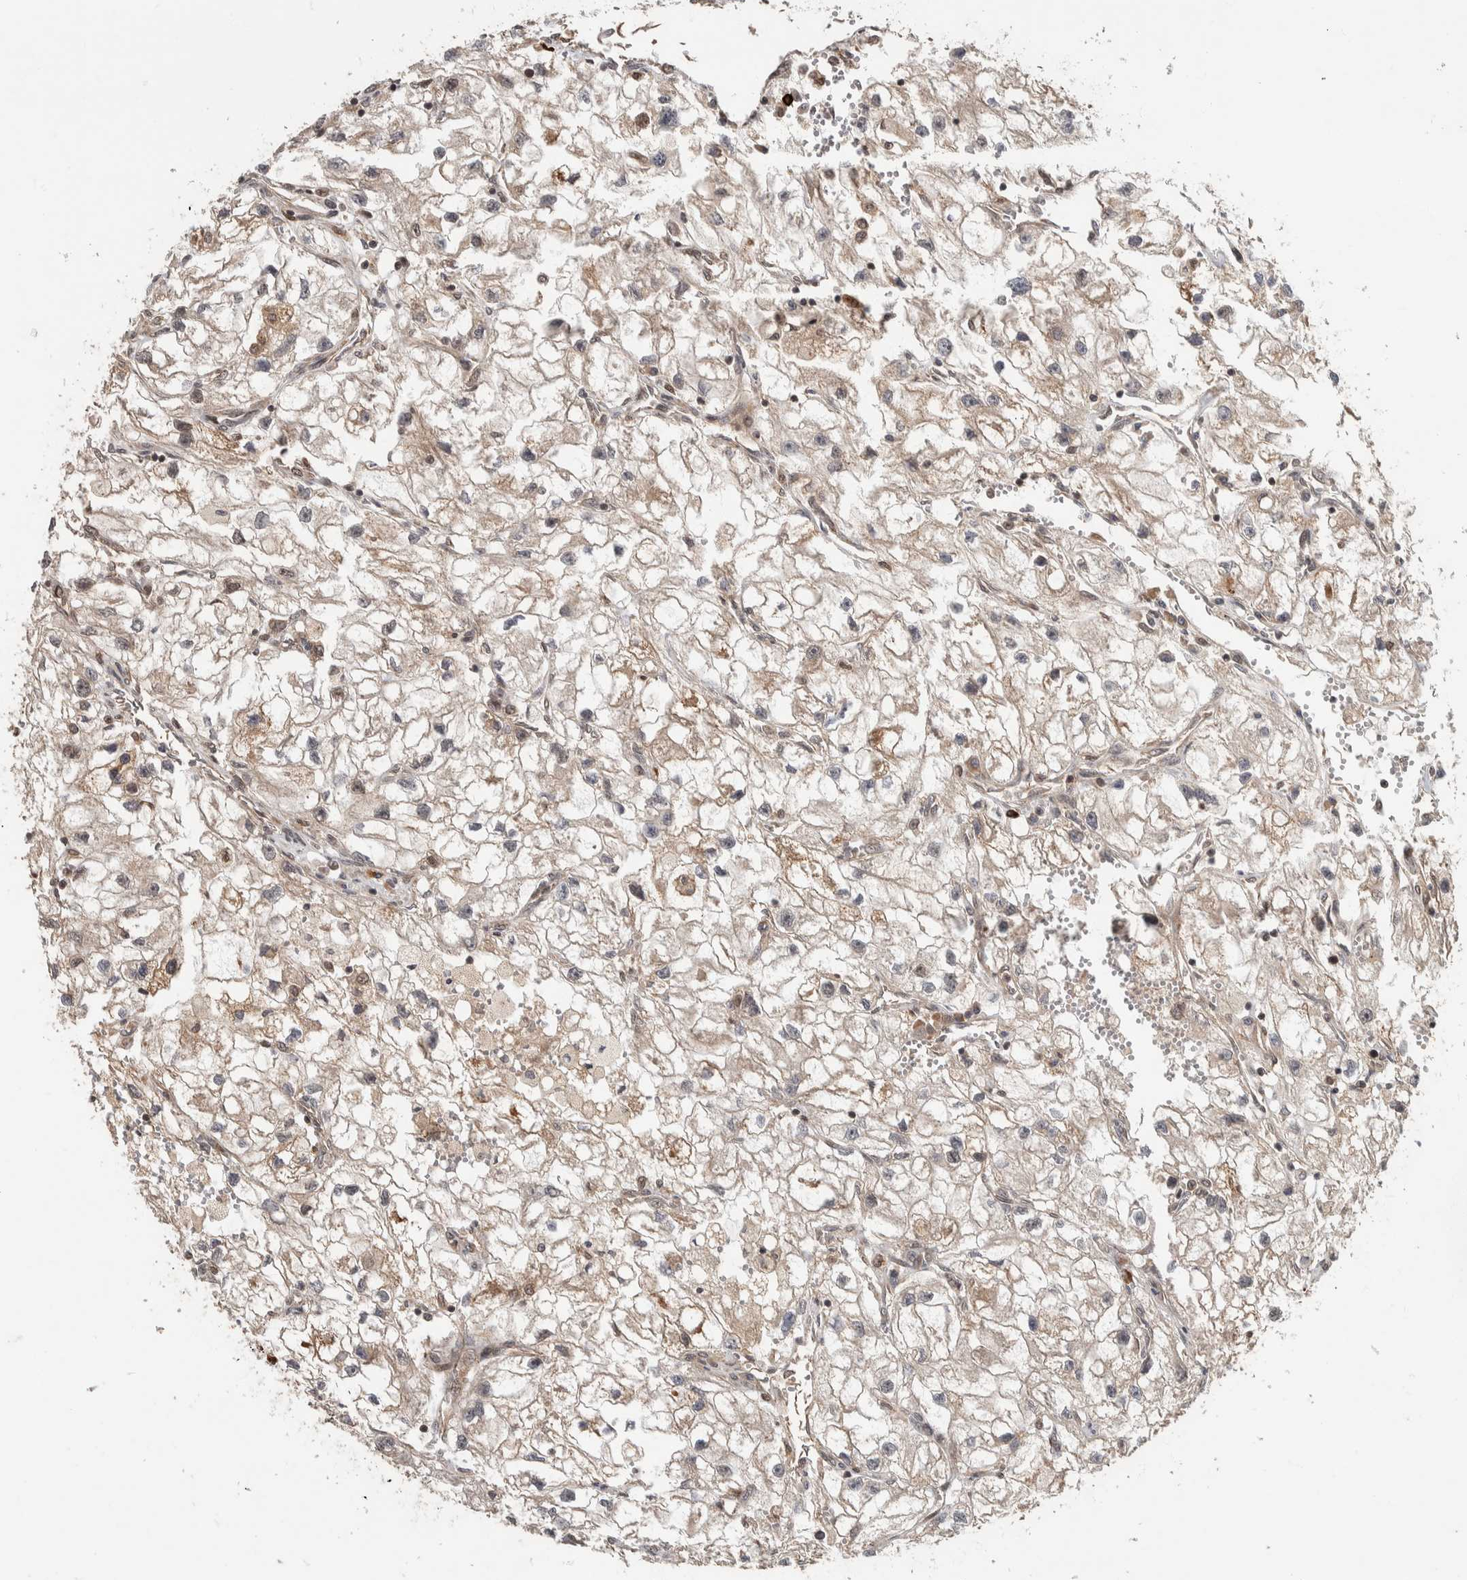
{"staining": {"intensity": "weak", "quantity": "<25%", "location": "cytoplasmic/membranous"}, "tissue": "renal cancer", "cell_type": "Tumor cells", "image_type": "cancer", "snomed": [{"axis": "morphology", "description": "Adenocarcinoma, NOS"}, {"axis": "topography", "description": "Kidney"}], "caption": "Tumor cells show no significant expression in renal adenocarcinoma.", "gene": "RPS6KA4", "patient": {"sex": "female", "age": 70}}